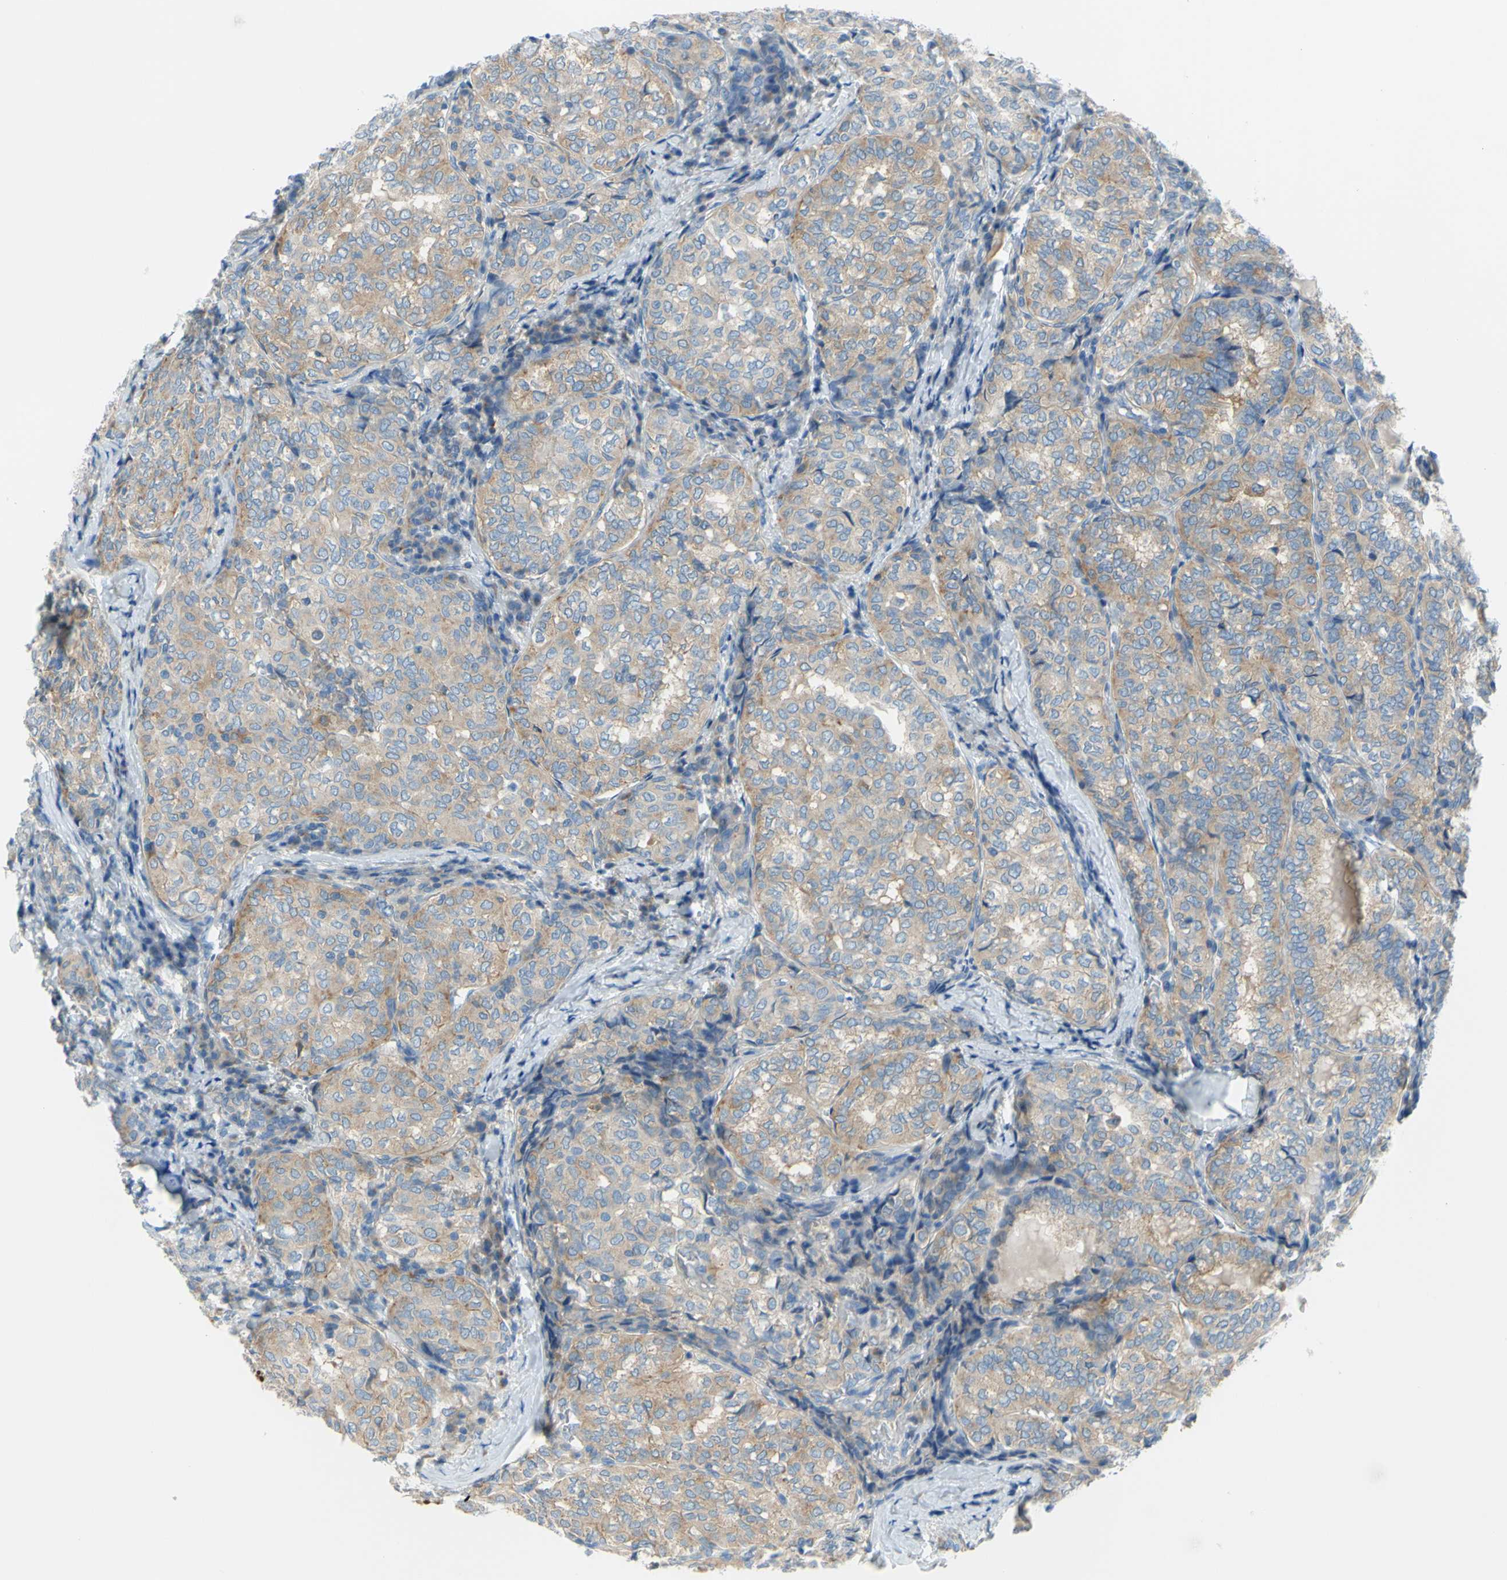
{"staining": {"intensity": "moderate", "quantity": ">75%", "location": "cytoplasmic/membranous"}, "tissue": "thyroid cancer", "cell_type": "Tumor cells", "image_type": "cancer", "snomed": [{"axis": "morphology", "description": "Normal tissue, NOS"}, {"axis": "morphology", "description": "Papillary adenocarcinoma, NOS"}, {"axis": "topography", "description": "Thyroid gland"}], "caption": "Immunohistochemistry (IHC) (DAB) staining of human thyroid cancer (papillary adenocarcinoma) demonstrates moderate cytoplasmic/membranous protein positivity in about >75% of tumor cells.", "gene": "FRMD4B", "patient": {"sex": "female", "age": 30}}